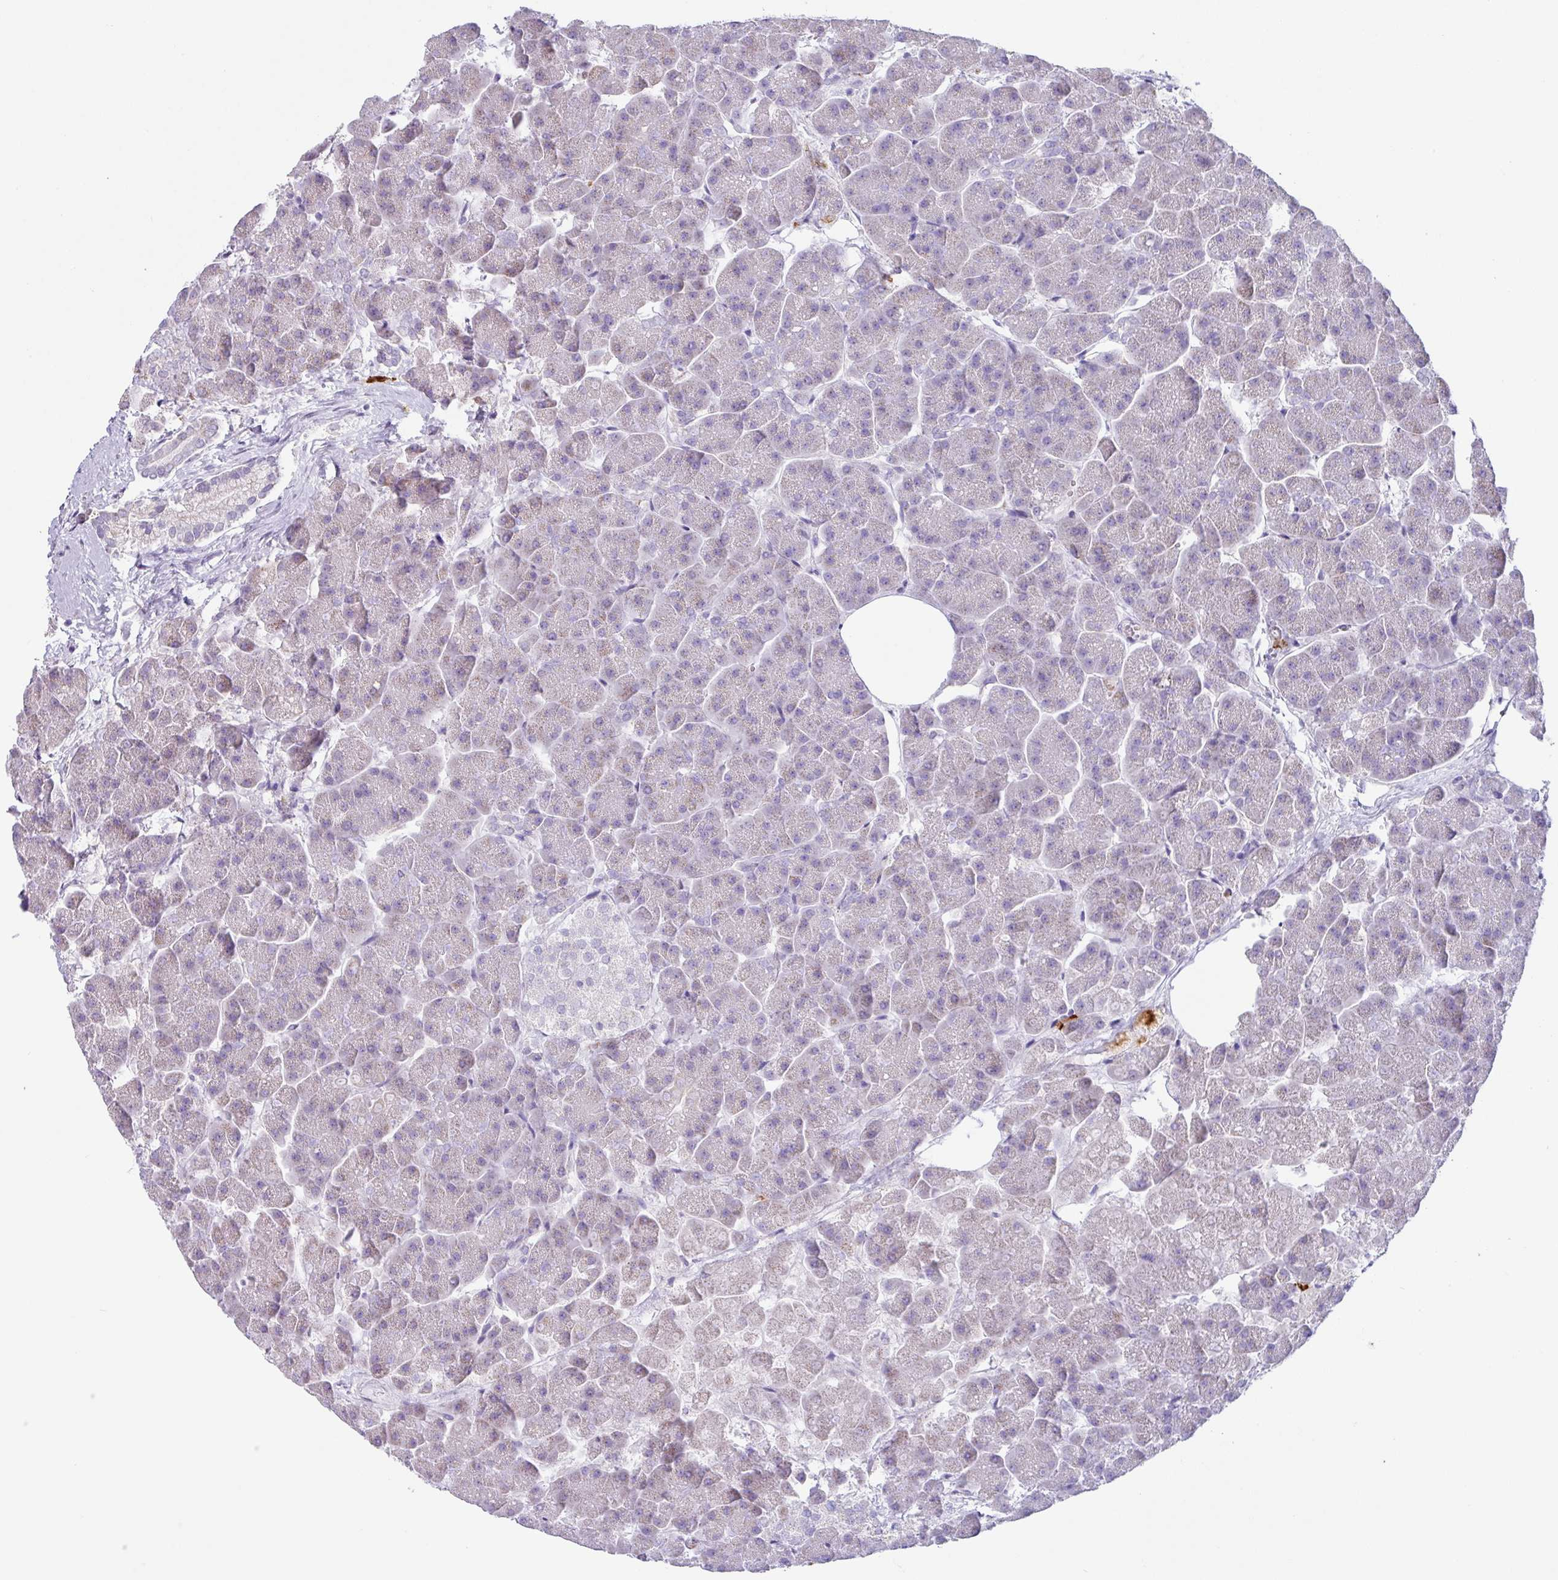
{"staining": {"intensity": "negative", "quantity": "none", "location": "none"}, "tissue": "pancreas", "cell_type": "Exocrine glandular cells", "image_type": "normal", "snomed": [{"axis": "morphology", "description": "Normal tissue, NOS"}, {"axis": "topography", "description": "Pancreas"}, {"axis": "topography", "description": "Peripheral nerve tissue"}], "caption": "Immunohistochemistry (IHC) of unremarkable human pancreas reveals no staining in exocrine glandular cells. (Stains: DAB (3,3'-diaminobenzidine) IHC with hematoxylin counter stain, Microscopy: brightfield microscopy at high magnification).", "gene": "SH2D3C", "patient": {"sex": "male", "age": 54}}